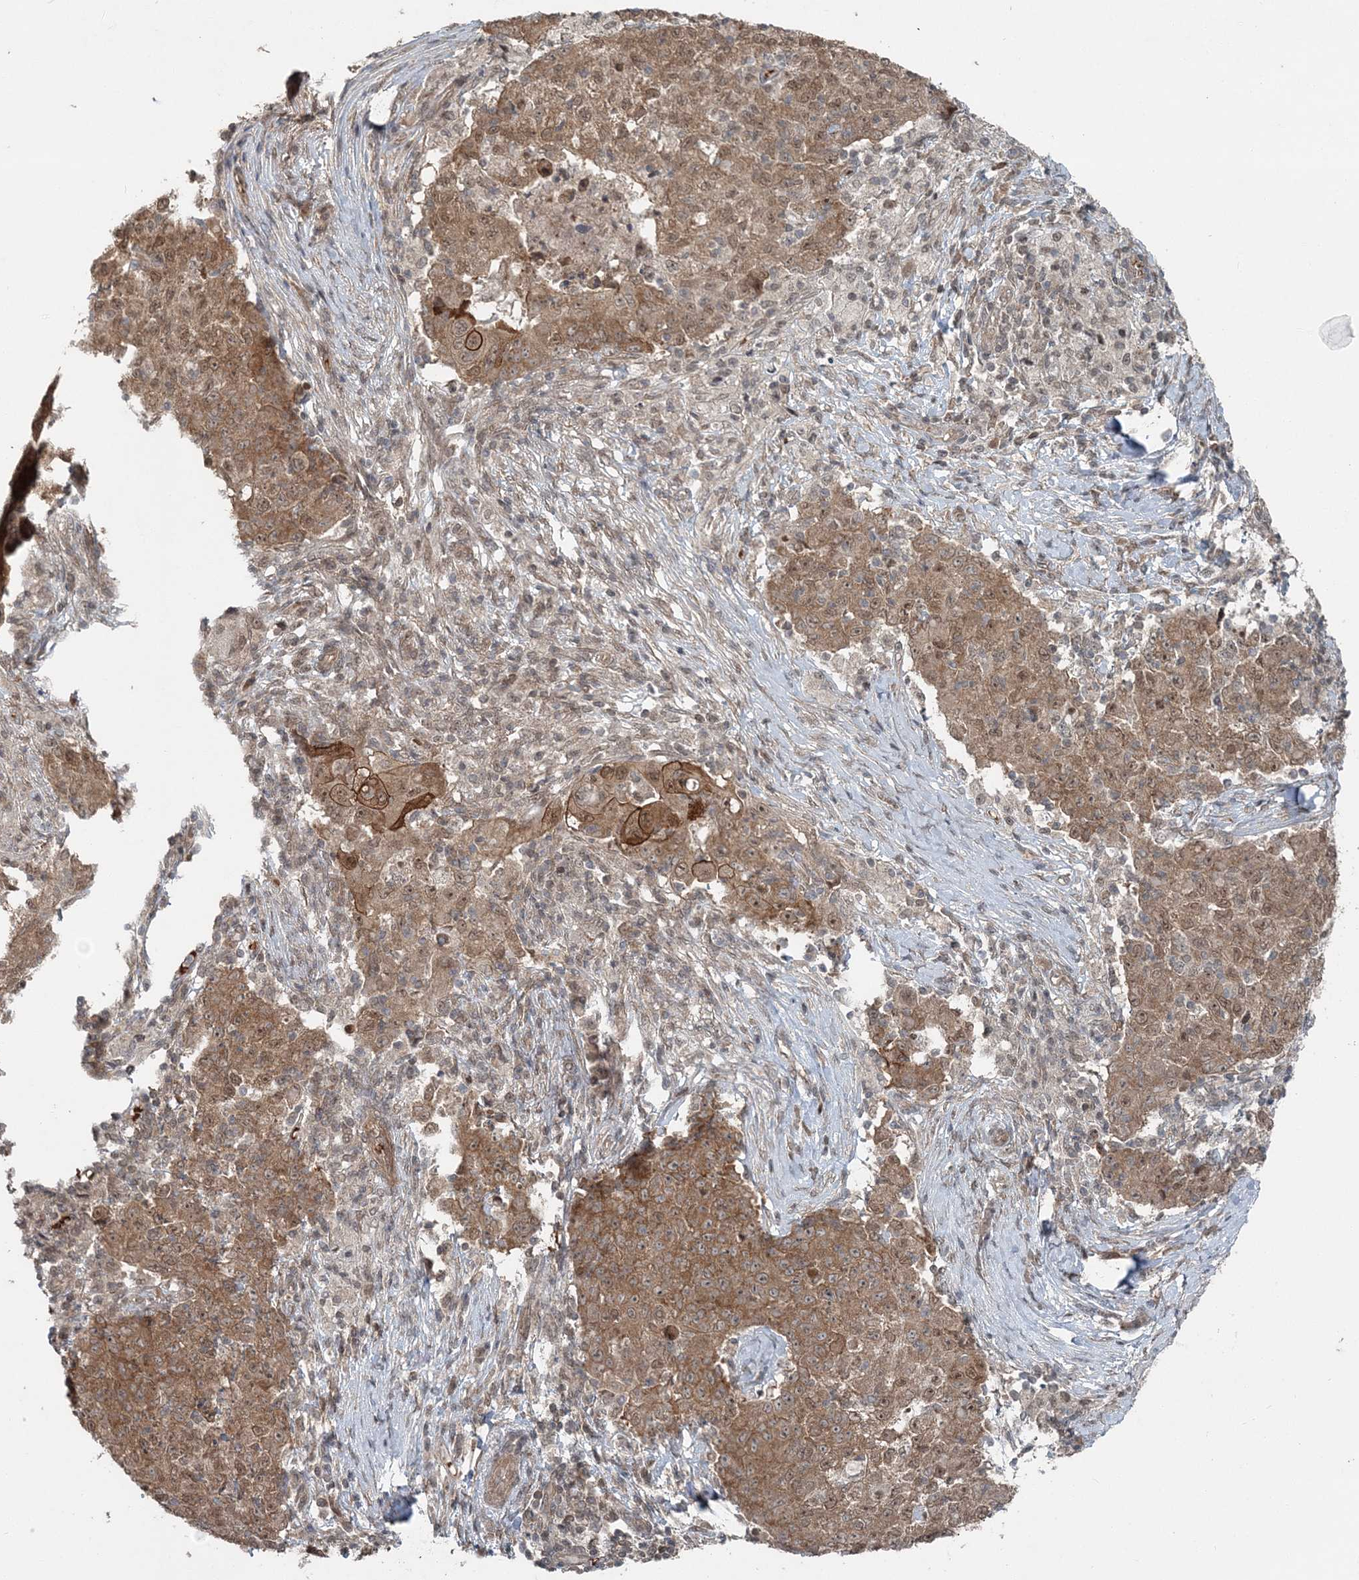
{"staining": {"intensity": "moderate", "quantity": ">75%", "location": "cytoplasmic/membranous,nuclear"}, "tissue": "ovarian cancer", "cell_type": "Tumor cells", "image_type": "cancer", "snomed": [{"axis": "morphology", "description": "Carcinoma, endometroid"}, {"axis": "topography", "description": "Ovary"}], "caption": "Moderate cytoplasmic/membranous and nuclear staining for a protein is appreciated in approximately >75% of tumor cells of ovarian cancer using immunohistochemistry (IHC).", "gene": "FBXL17", "patient": {"sex": "female", "age": 42}}